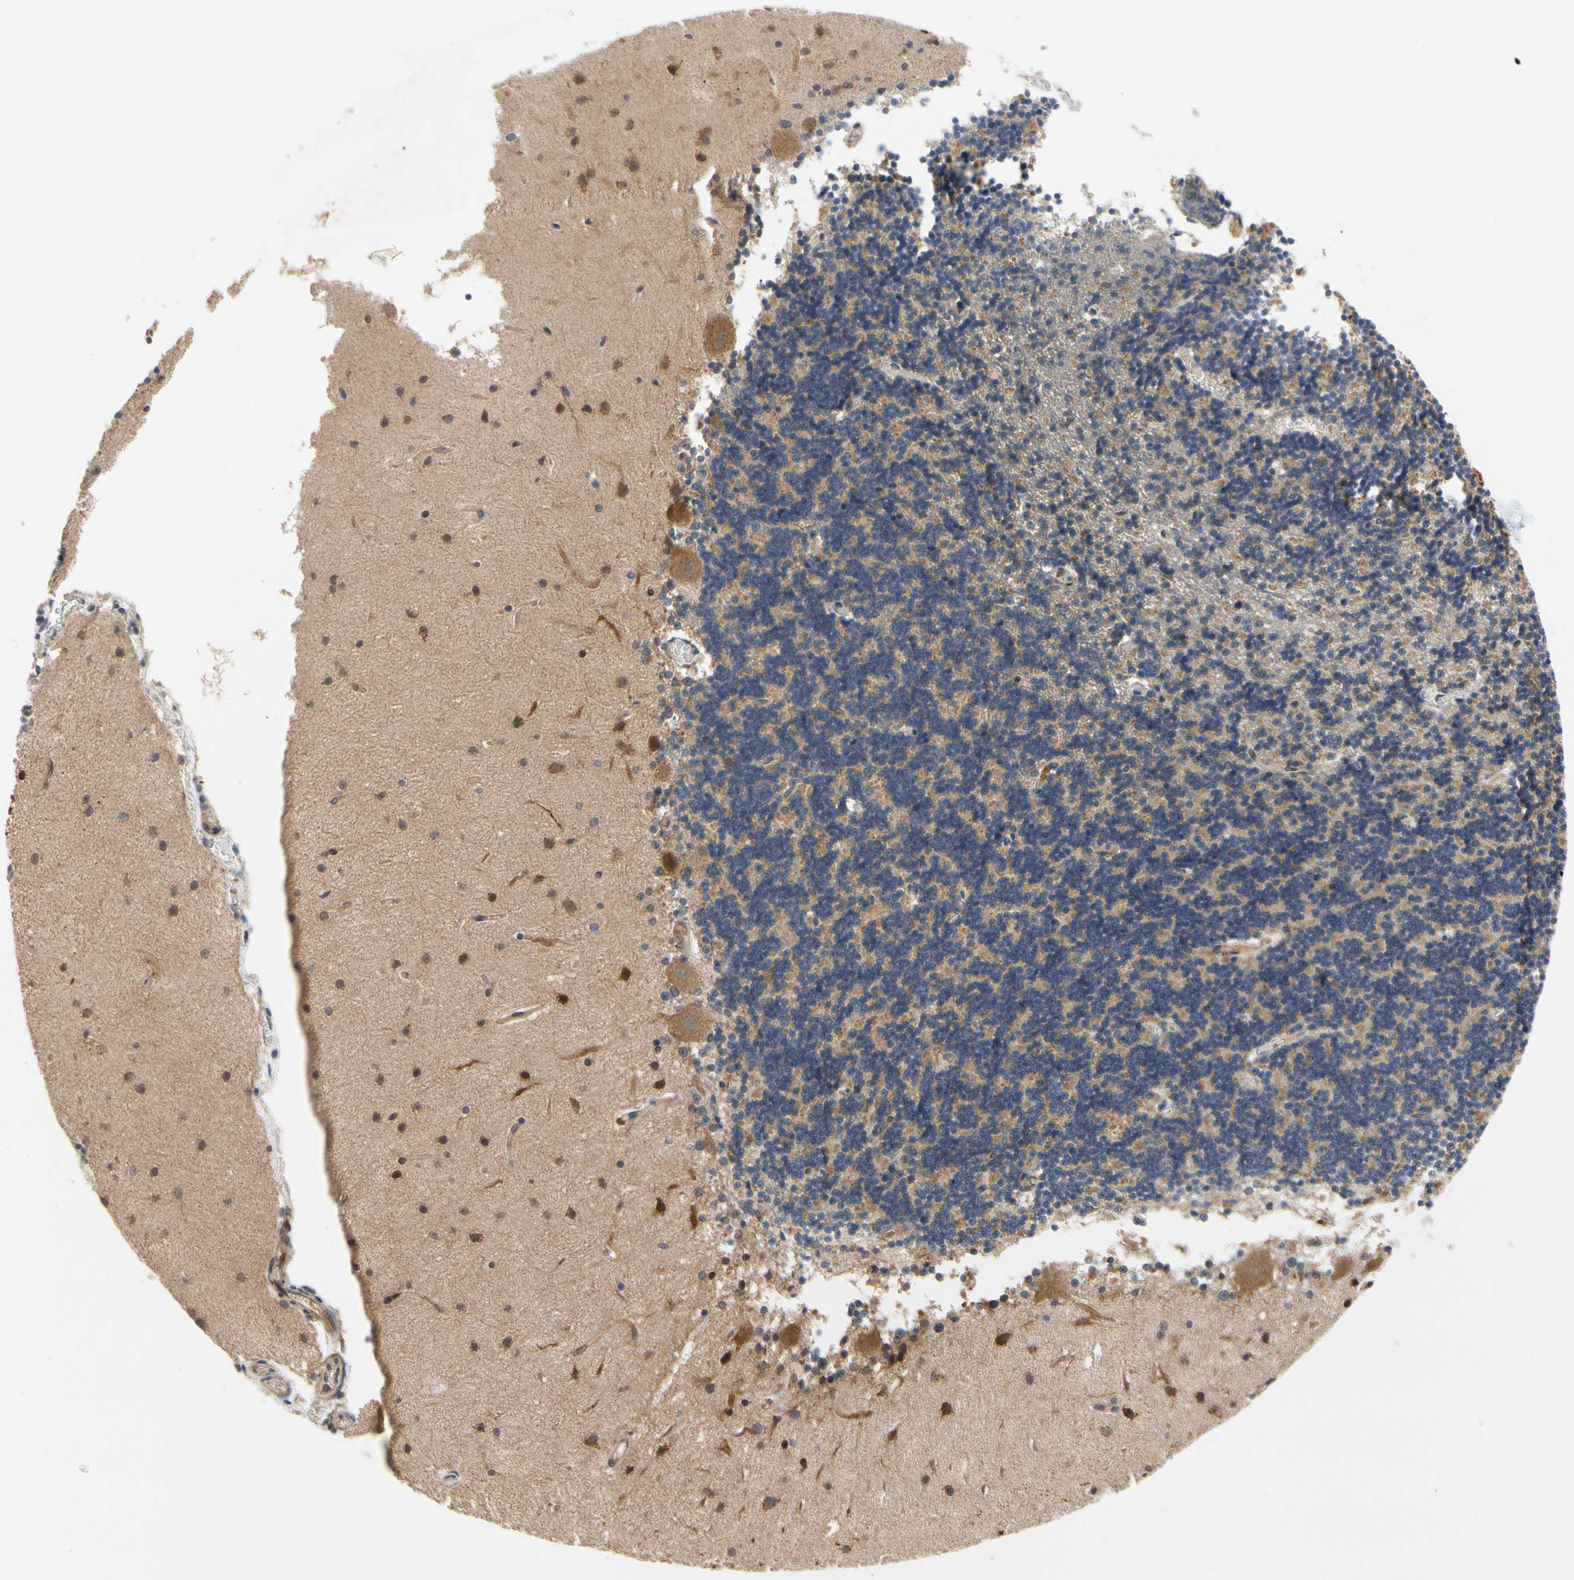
{"staining": {"intensity": "weak", "quantity": ">75%", "location": "cytoplasmic/membranous"}, "tissue": "cerebellum", "cell_type": "Cells in granular layer", "image_type": "normal", "snomed": [{"axis": "morphology", "description": "Normal tissue, NOS"}, {"axis": "topography", "description": "Cerebellum"}], "caption": "Immunohistochemical staining of normal human cerebellum reveals weak cytoplasmic/membranous protein expression in approximately >75% of cells in granular layer.", "gene": "TDRP", "patient": {"sex": "female", "age": 54}}